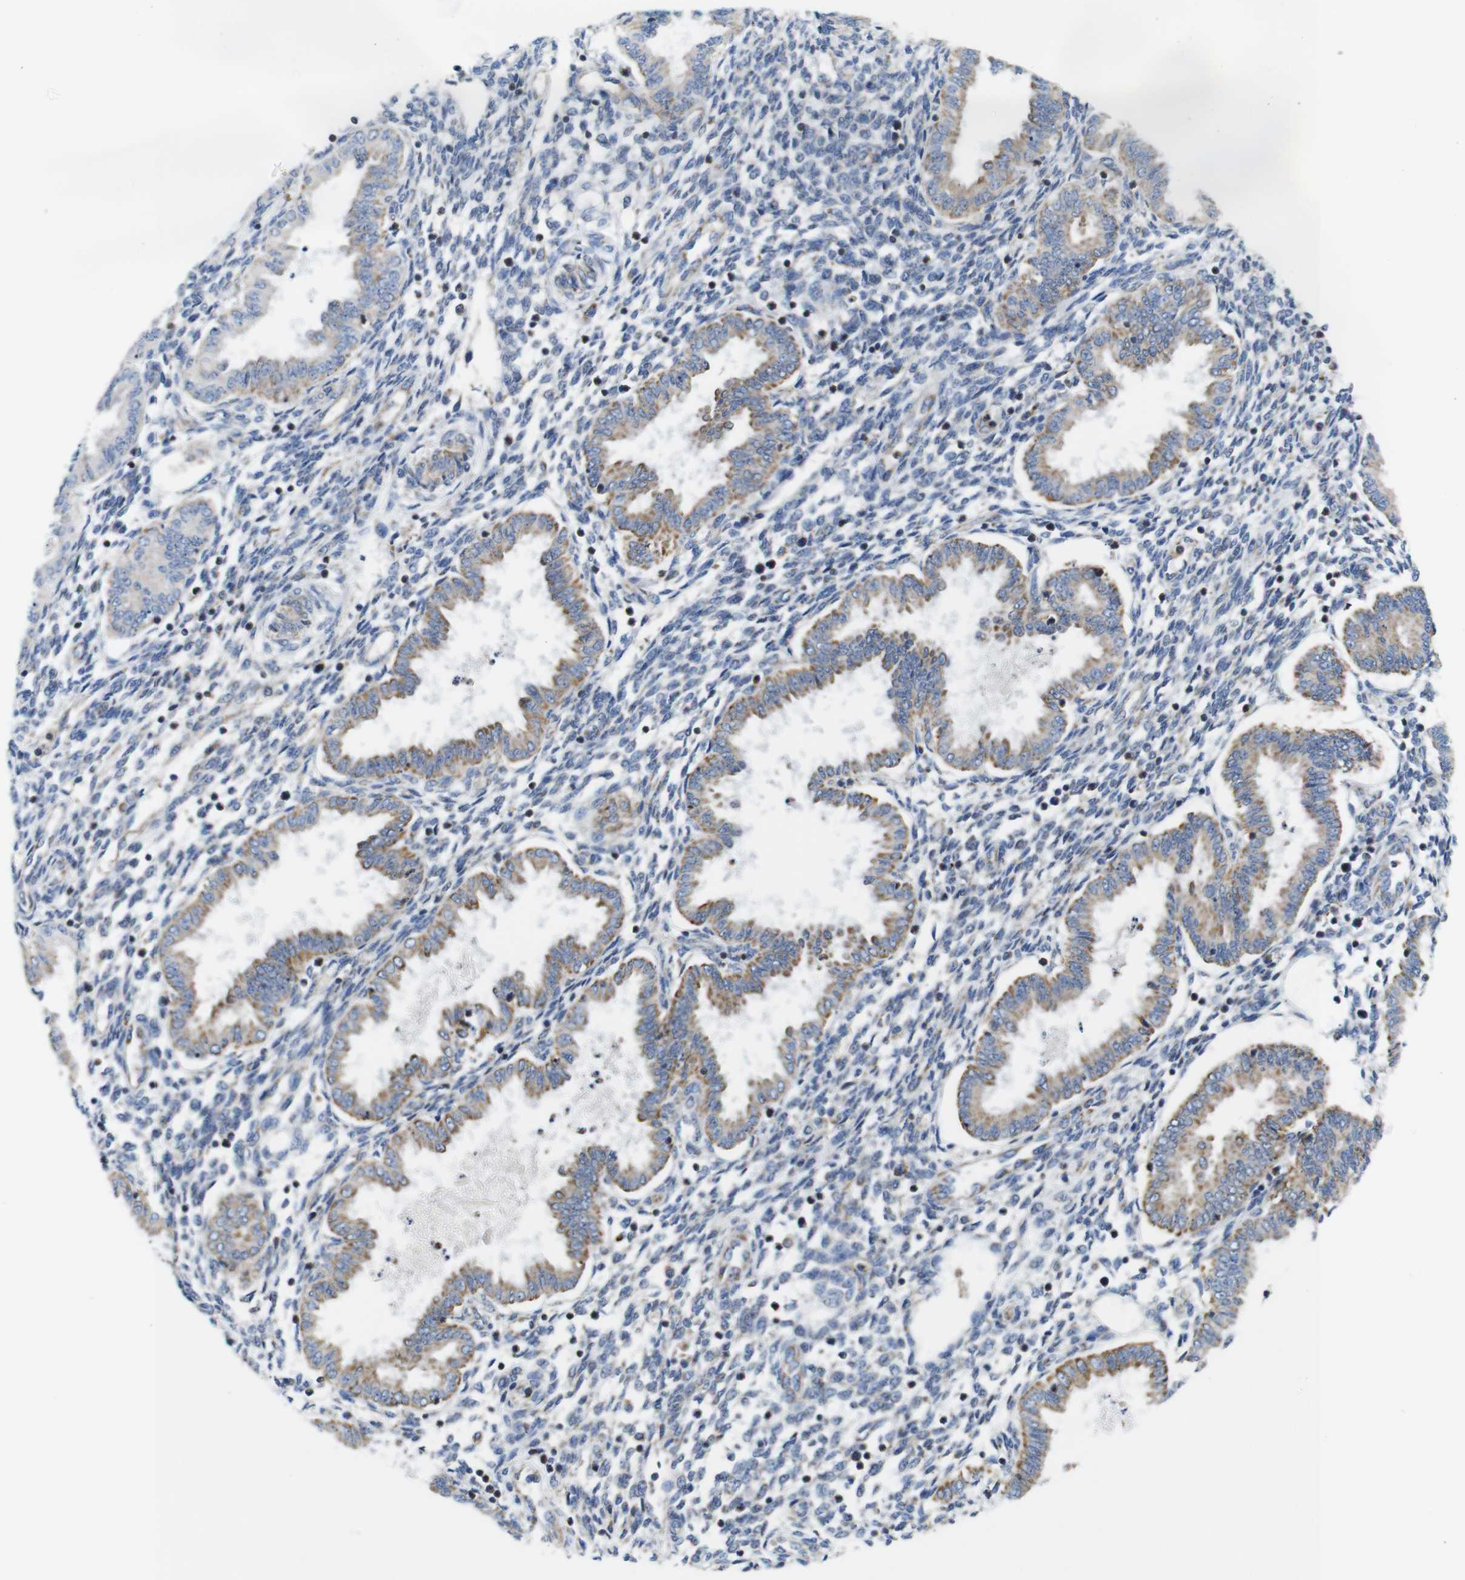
{"staining": {"intensity": "negative", "quantity": "none", "location": "none"}, "tissue": "endometrium", "cell_type": "Cells in endometrial stroma", "image_type": "normal", "snomed": [{"axis": "morphology", "description": "Normal tissue, NOS"}, {"axis": "topography", "description": "Endometrium"}], "caption": "Photomicrograph shows no significant protein positivity in cells in endometrial stroma of benign endometrium. (Stains: DAB immunohistochemistry (IHC) with hematoxylin counter stain, Microscopy: brightfield microscopy at high magnification).", "gene": "PDCD1LG2", "patient": {"sex": "female", "age": 33}}